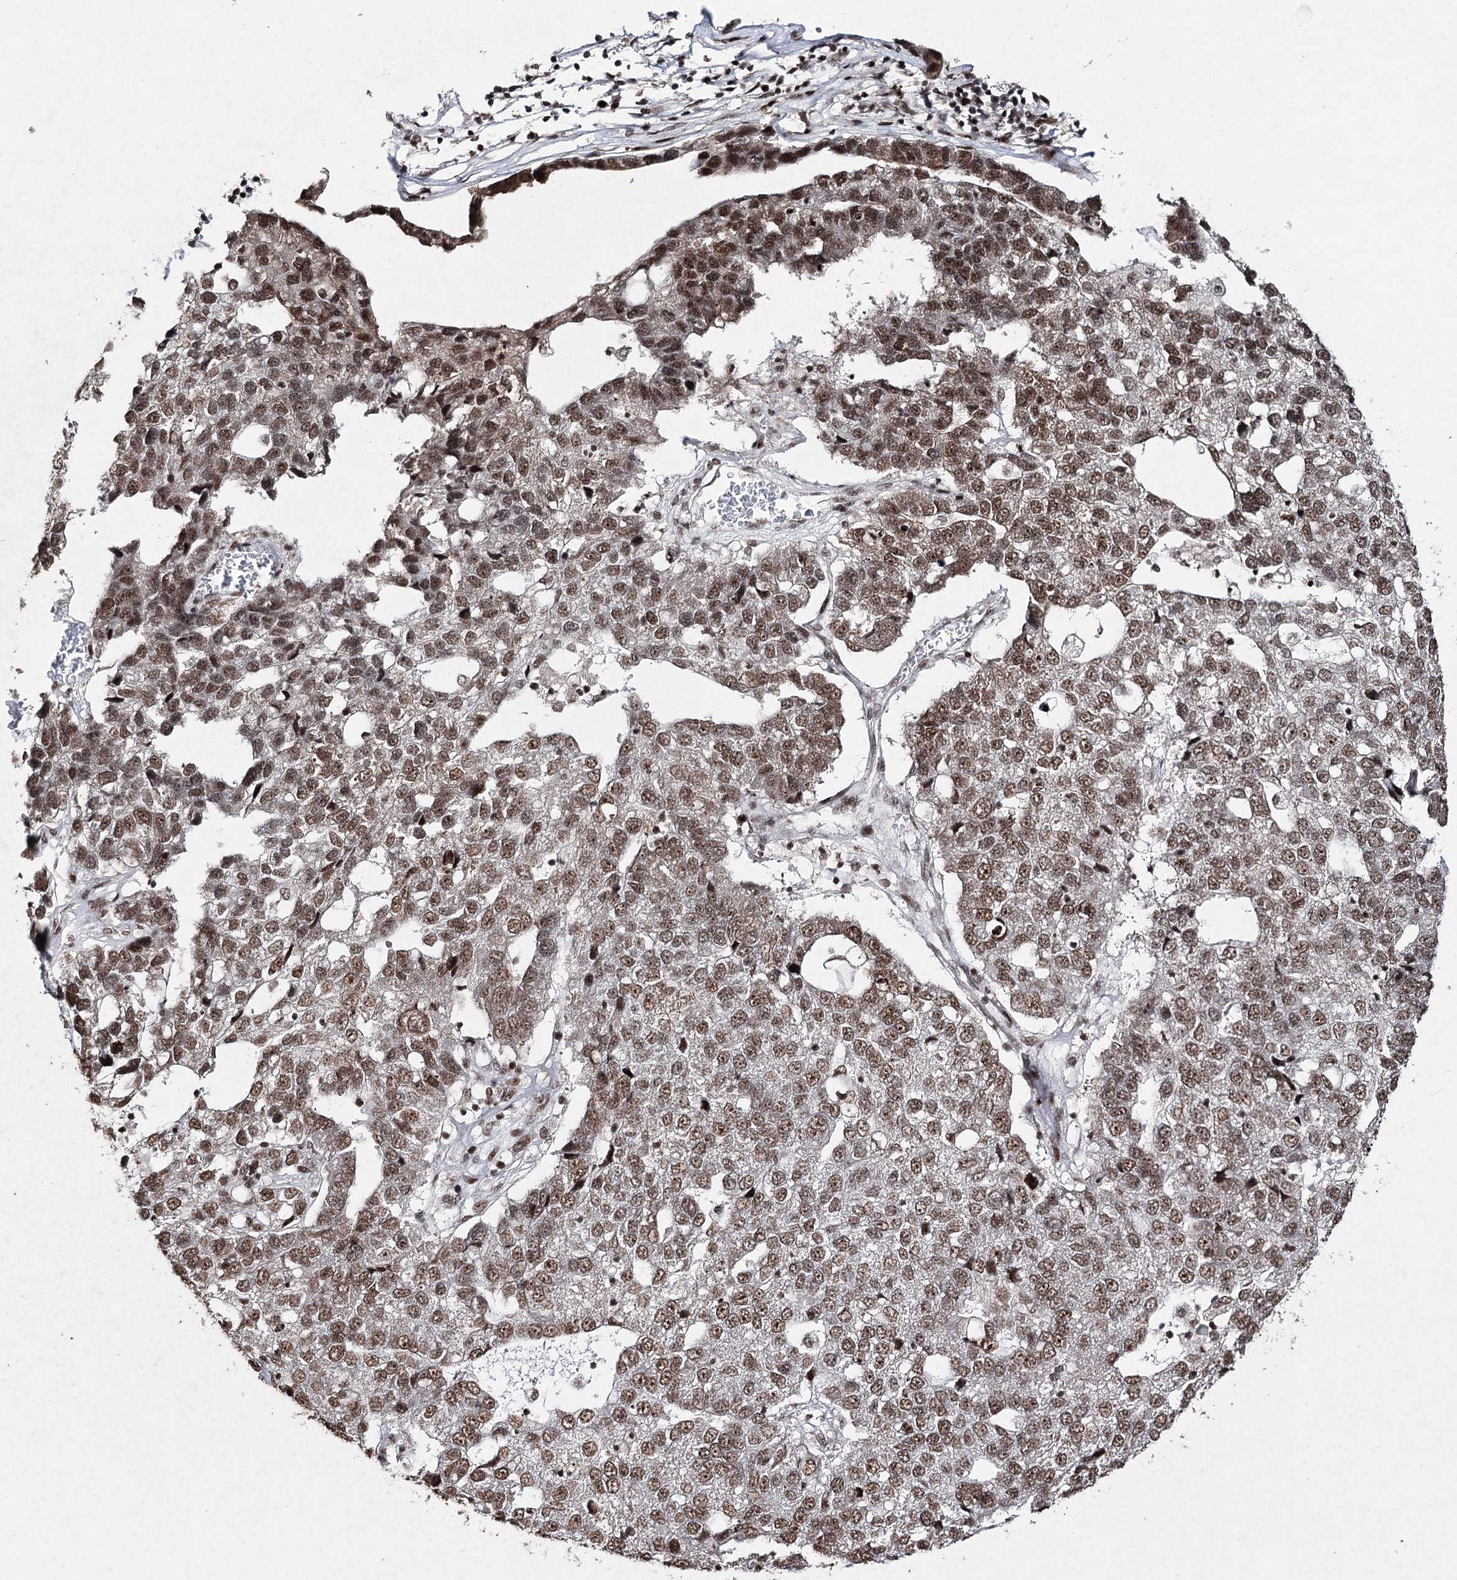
{"staining": {"intensity": "moderate", "quantity": ">75%", "location": "nuclear"}, "tissue": "pancreatic cancer", "cell_type": "Tumor cells", "image_type": "cancer", "snomed": [{"axis": "morphology", "description": "Adenocarcinoma, NOS"}, {"axis": "topography", "description": "Pancreas"}], "caption": "Adenocarcinoma (pancreatic) tissue reveals moderate nuclear expression in about >75% of tumor cells, visualized by immunohistochemistry.", "gene": "PDCD4", "patient": {"sex": "female", "age": 61}}